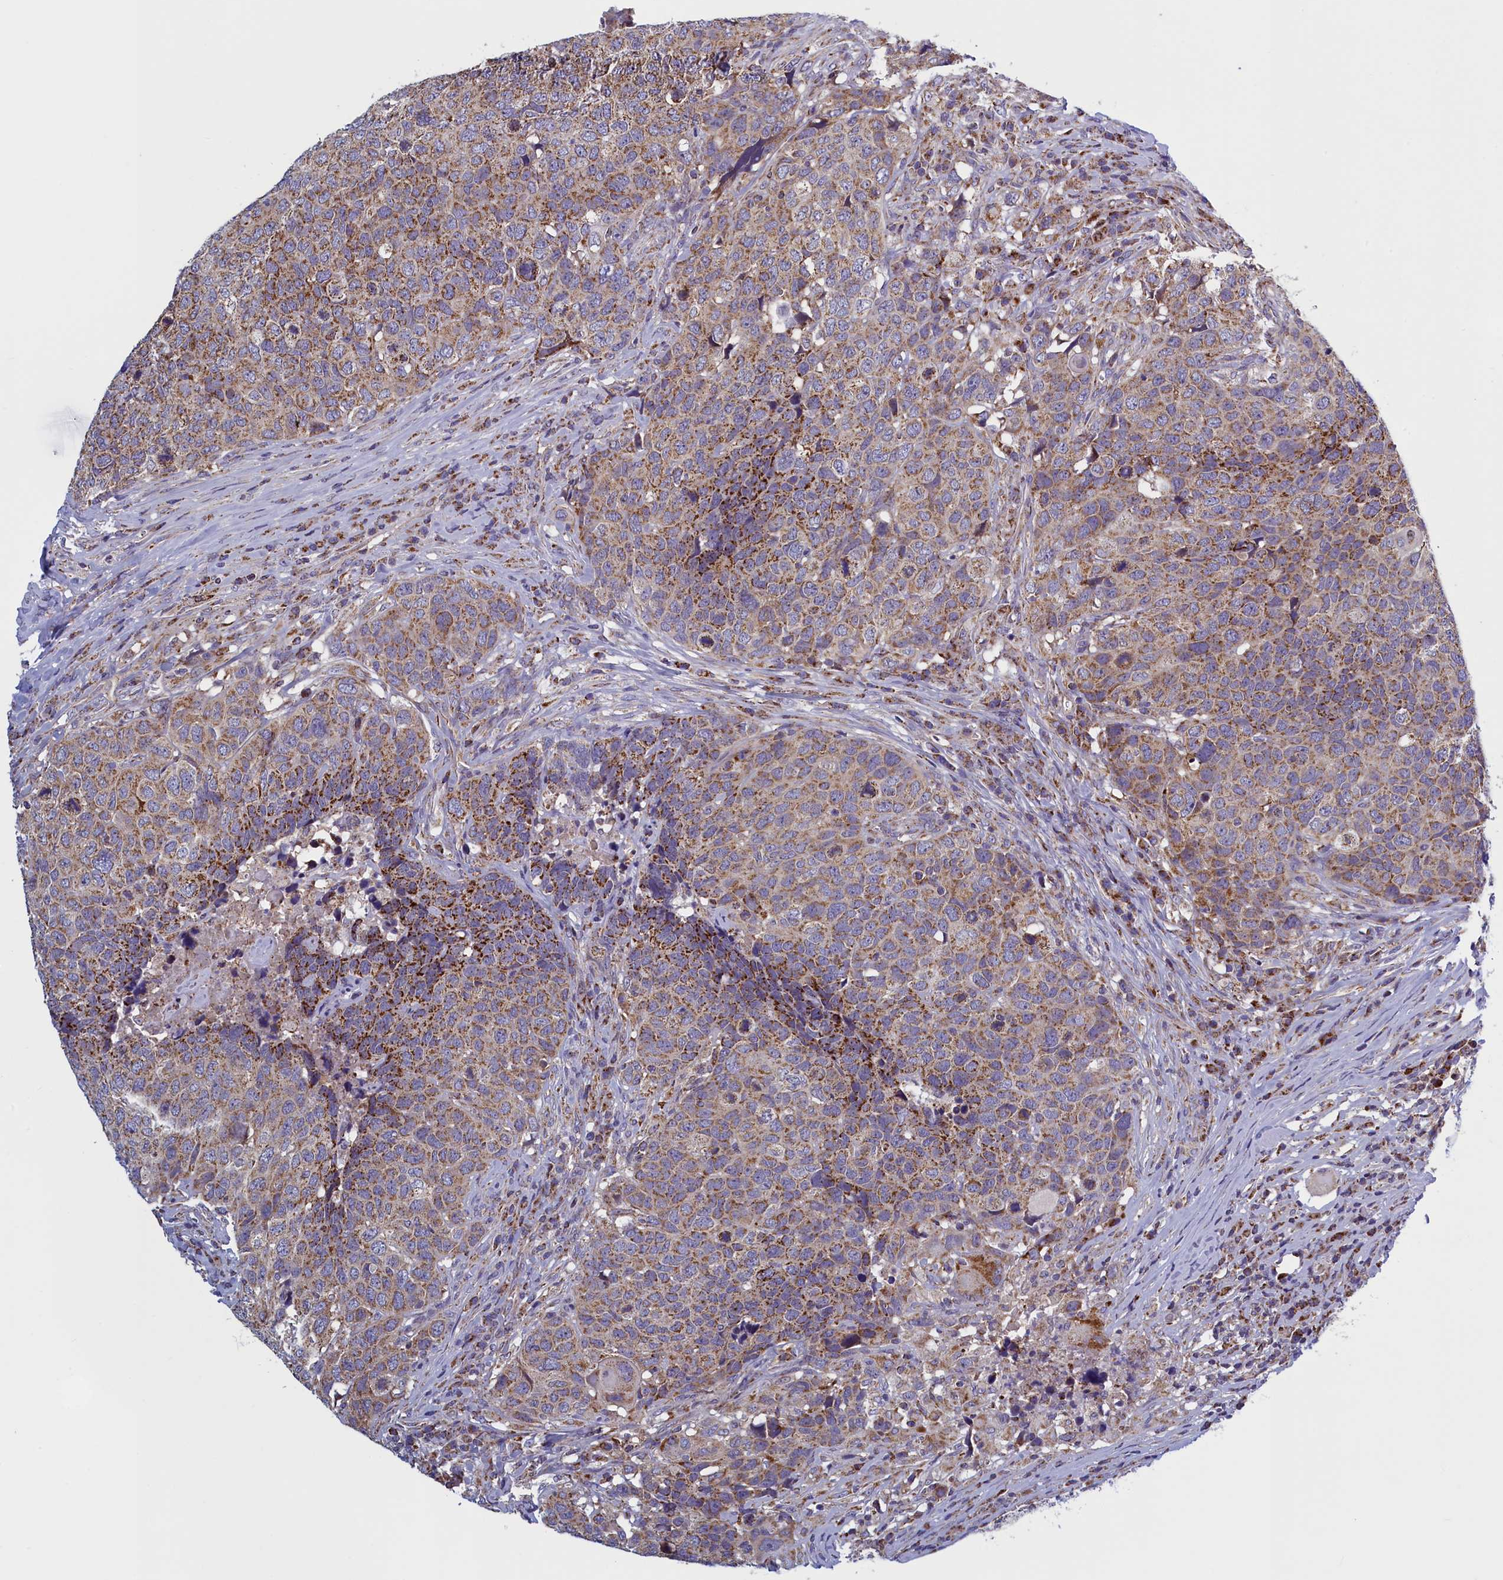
{"staining": {"intensity": "moderate", "quantity": ">75%", "location": "cytoplasmic/membranous"}, "tissue": "head and neck cancer", "cell_type": "Tumor cells", "image_type": "cancer", "snomed": [{"axis": "morphology", "description": "Squamous cell carcinoma, NOS"}, {"axis": "topography", "description": "Head-Neck"}], "caption": "Head and neck cancer stained with a brown dye reveals moderate cytoplasmic/membranous positive staining in approximately >75% of tumor cells.", "gene": "IFT122", "patient": {"sex": "male", "age": 66}}